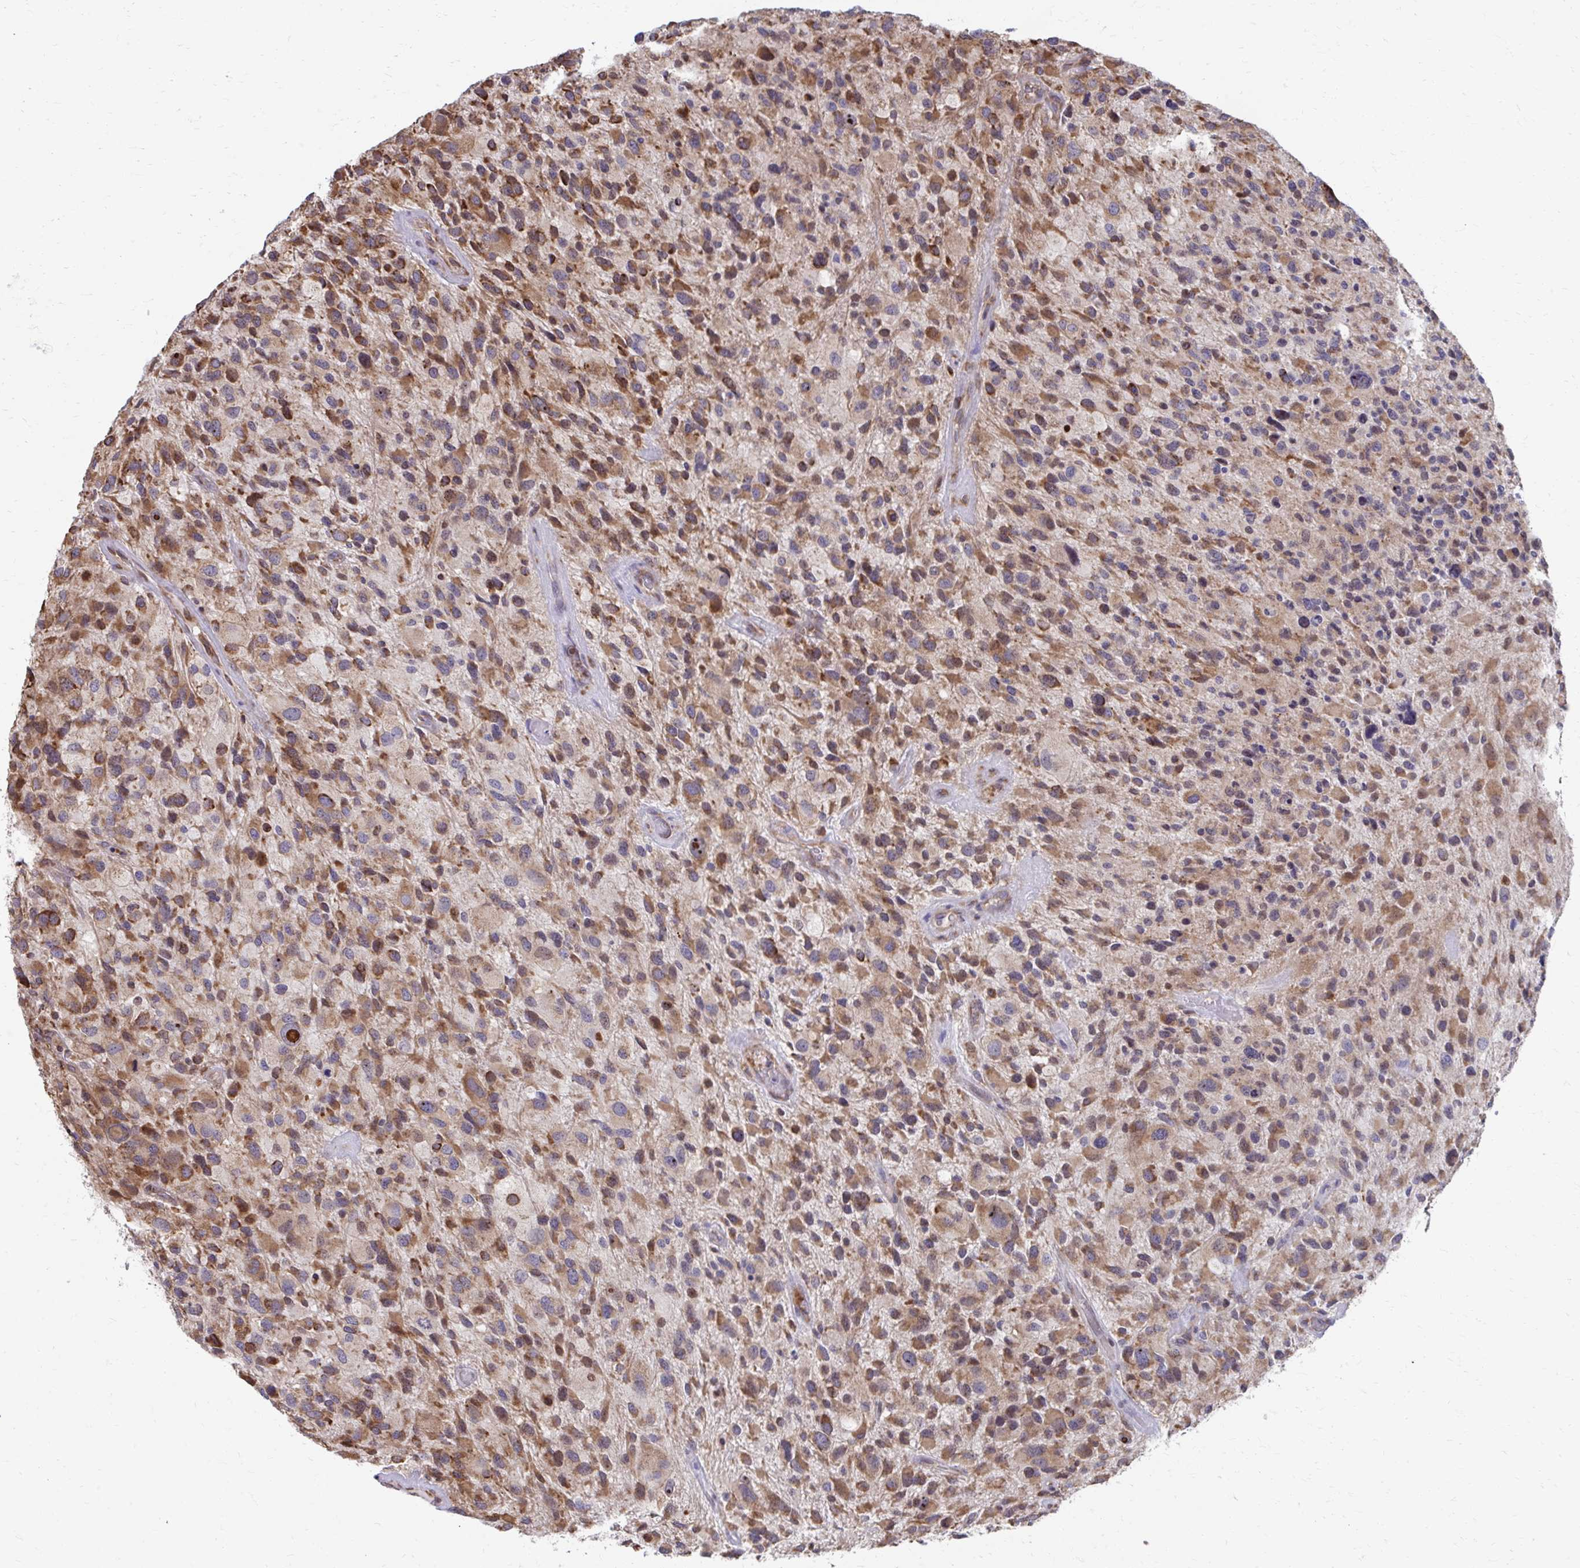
{"staining": {"intensity": "moderate", "quantity": ">75%", "location": "cytoplasmic/membranous"}, "tissue": "glioma", "cell_type": "Tumor cells", "image_type": "cancer", "snomed": [{"axis": "morphology", "description": "Glioma, malignant, High grade"}, {"axis": "topography", "description": "Brain"}], "caption": "Tumor cells demonstrate medium levels of moderate cytoplasmic/membranous expression in approximately >75% of cells in malignant glioma (high-grade).", "gene": "ZNF778", "patient": {"sex": "female", "age": 67}}